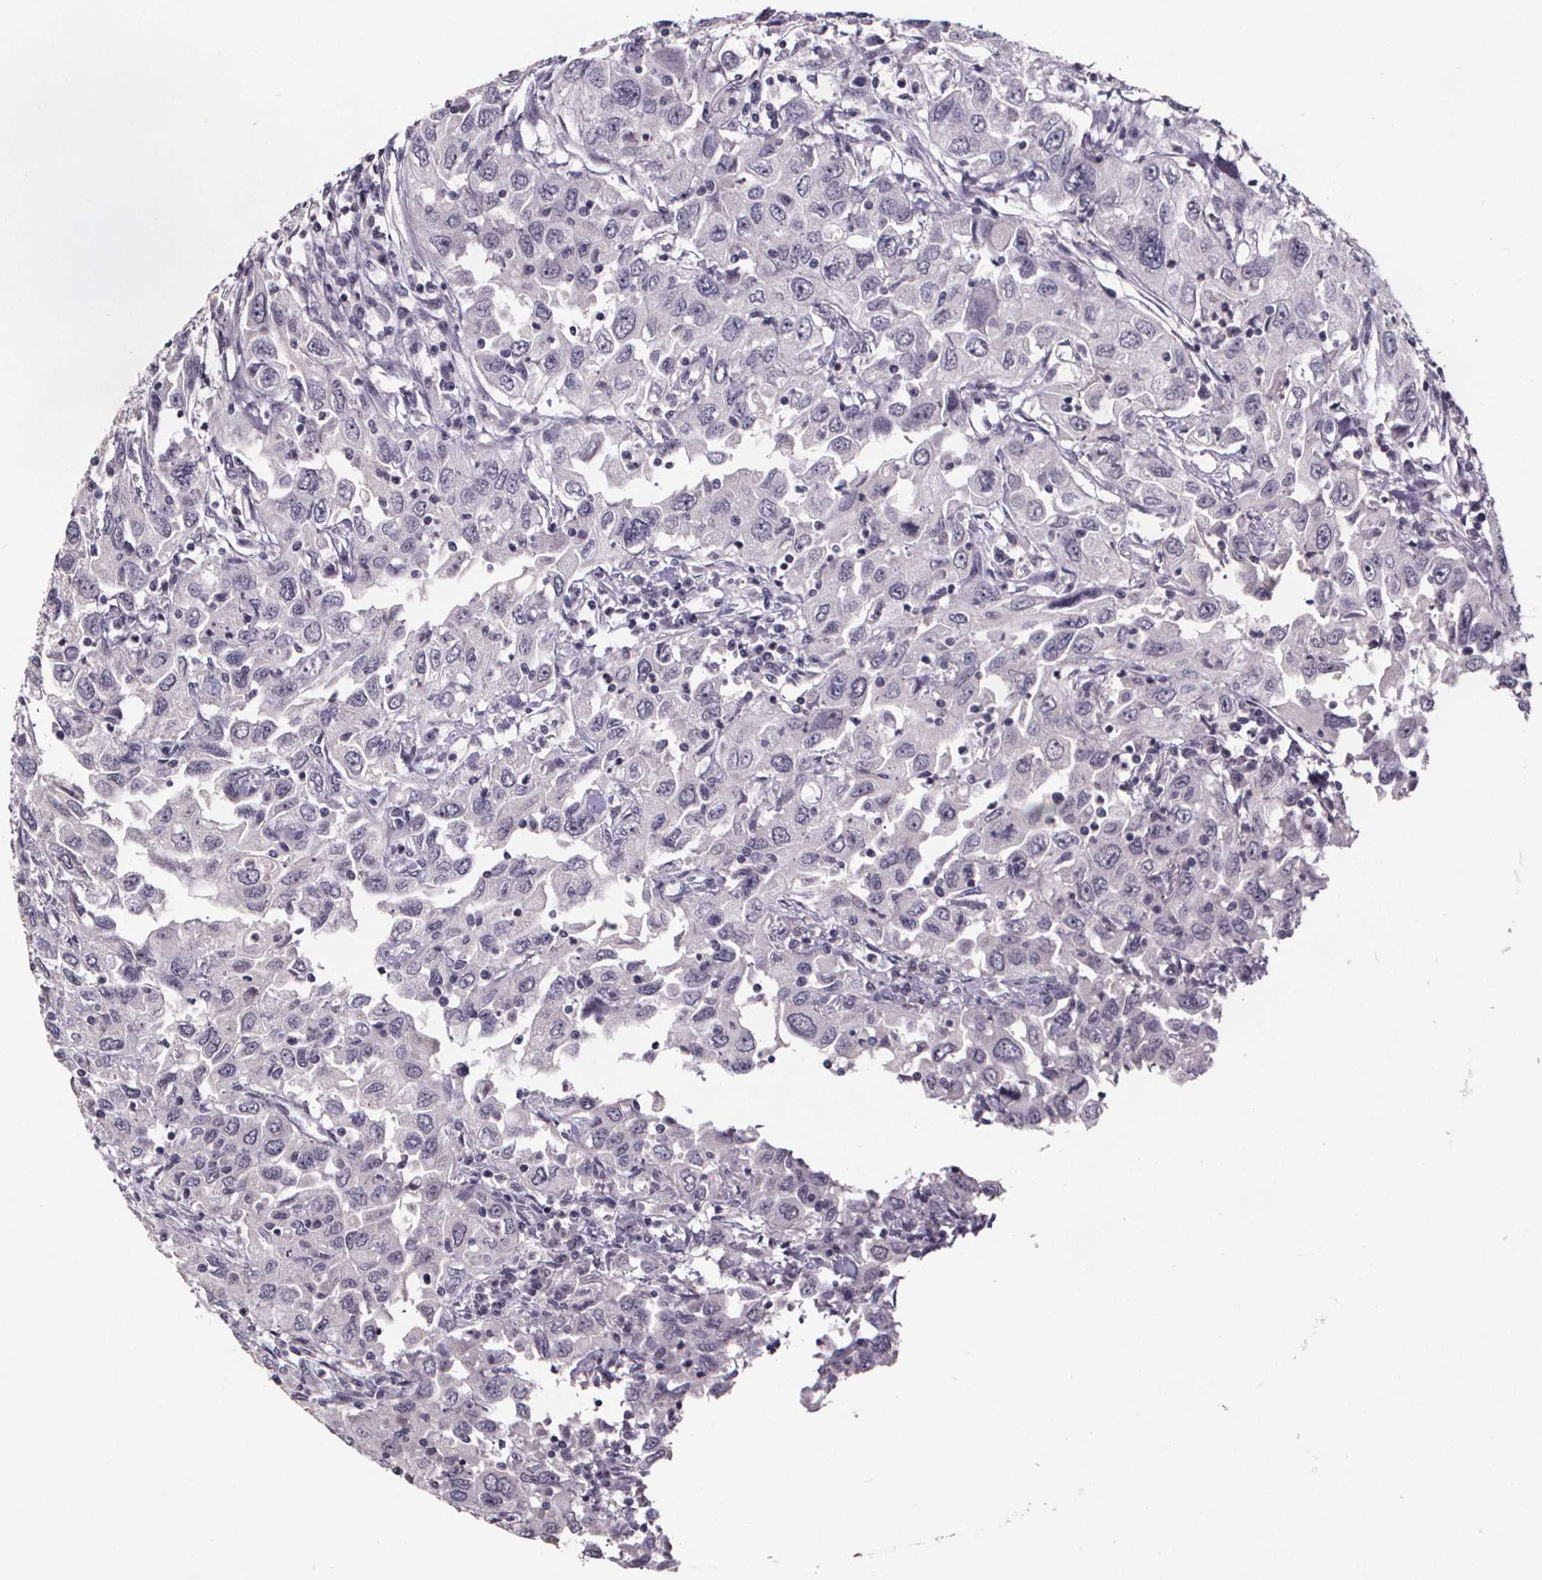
{"staining": {"intensity": "negative", "quantity": "none", "location": "none"}, "tissue": "urothelial cancer", "cell_type": "Tumor cells", "image_type": "cancer", "snomed": [{"axis": "morphology", "description": "Urothelial carcinoma, High grade"}, {"axis": "topography", "description": "Urinary bladder"}], "caption": "High magnification brightfield microscopy of urothelial cancer stained with DAB (3,3'-diaminobenzidine) (brown) and counterstained with hematoxylin (blue): tumor cells show no significant expression.", "gene": "AR", "patient": {"sex": "male", "age": 76}}